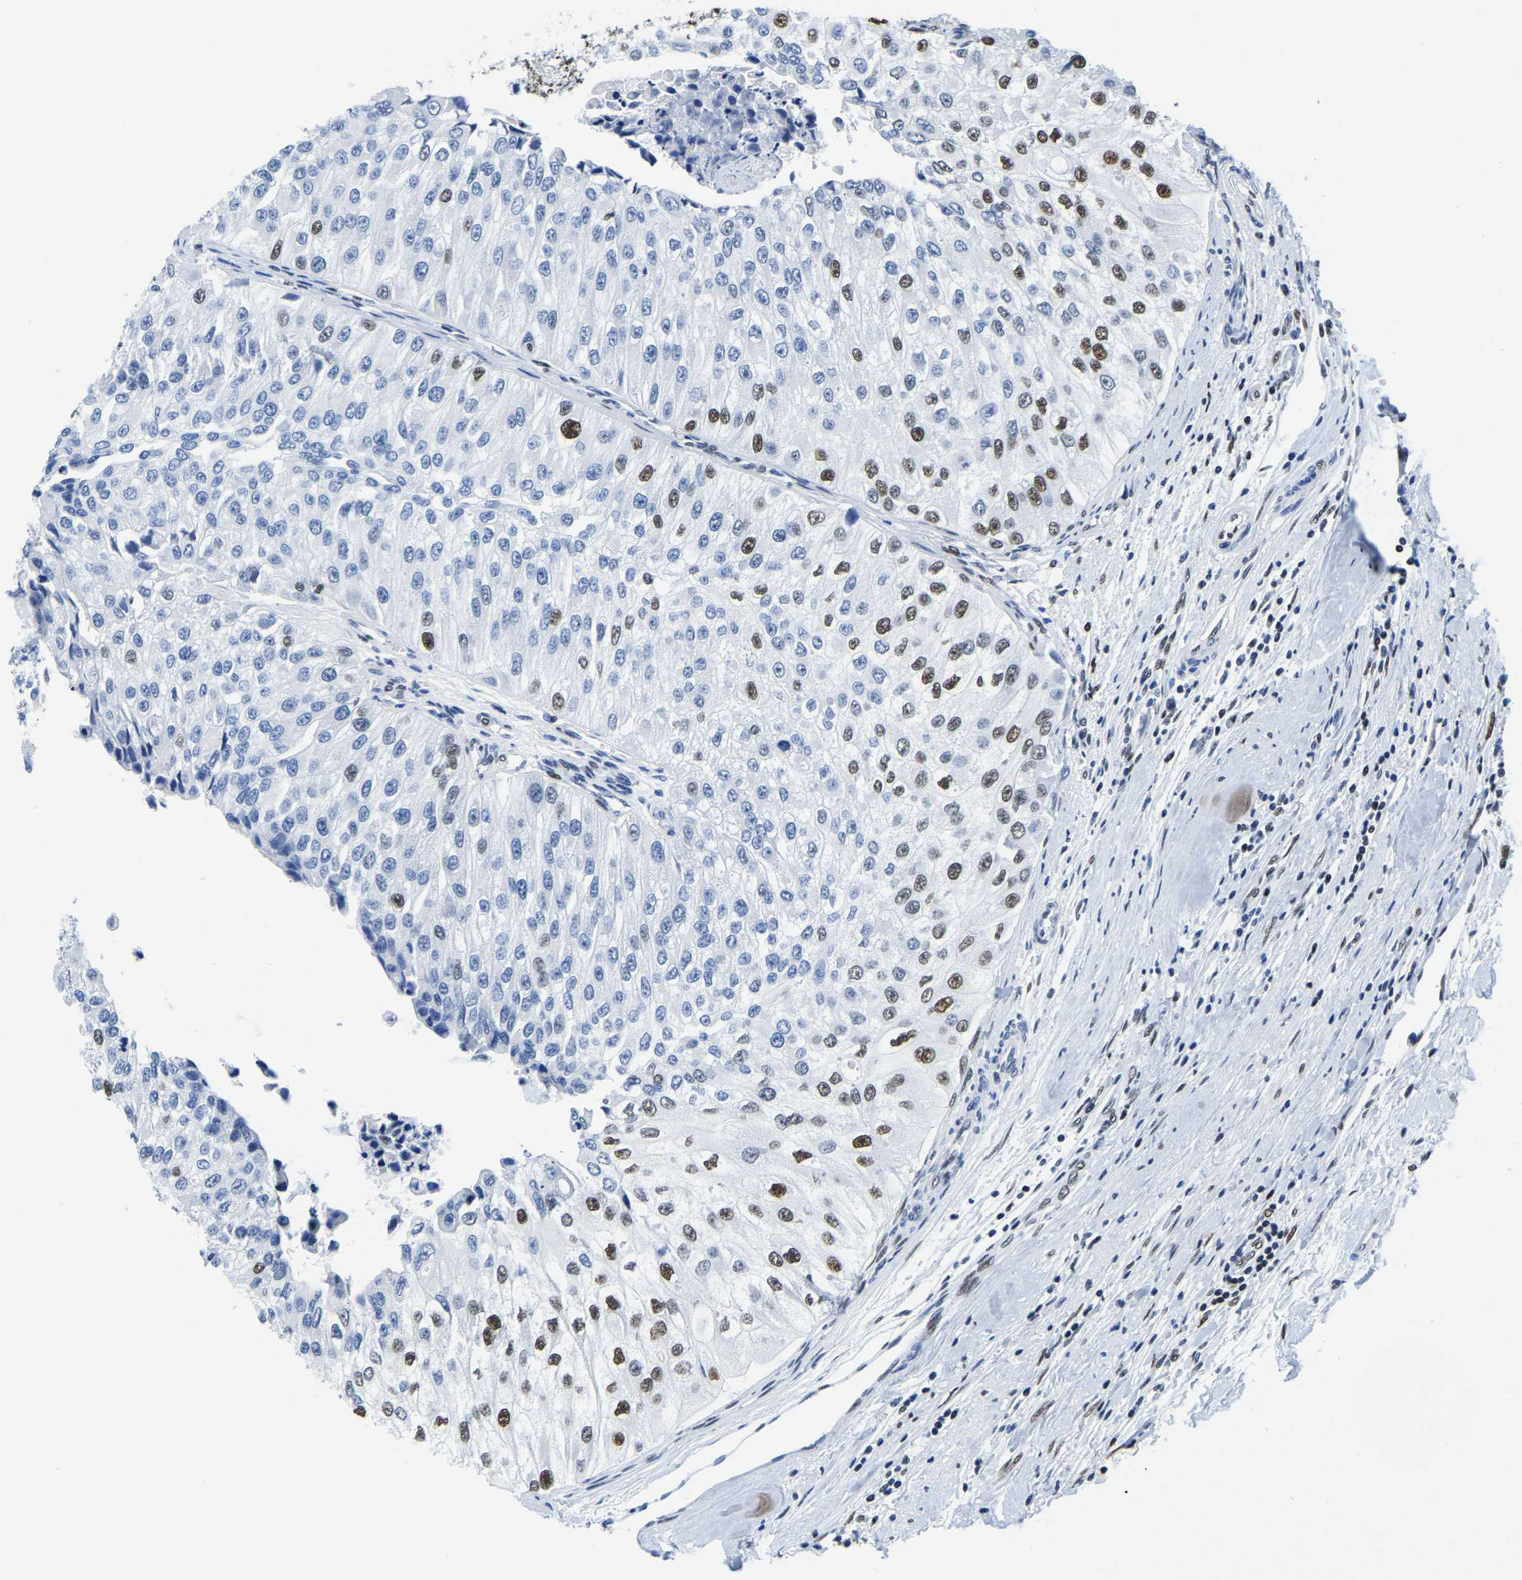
{"staining": {"intensity": "moderate", "quantity": "25%-75%", "location": "nuclear"}, "tissue": "urothelial cancer", "cell_type": "Tumor cells", "image_type": "cancer", "snomed": [{"axis": "morphology", "description": "Urothelial carcinoma, High grade"}, {"axis": "topography", "description": "Kidney"}, {"axis": "topography", "description": "Urinary bladder"}], "caption": "A histopathology image of high-grade urothelial carcinoma stained for a protein exhibits moderate nuclear brown staining in tumor cells.", "gene": "UBA1", "patient": {"sex": "male", "age": 77}}